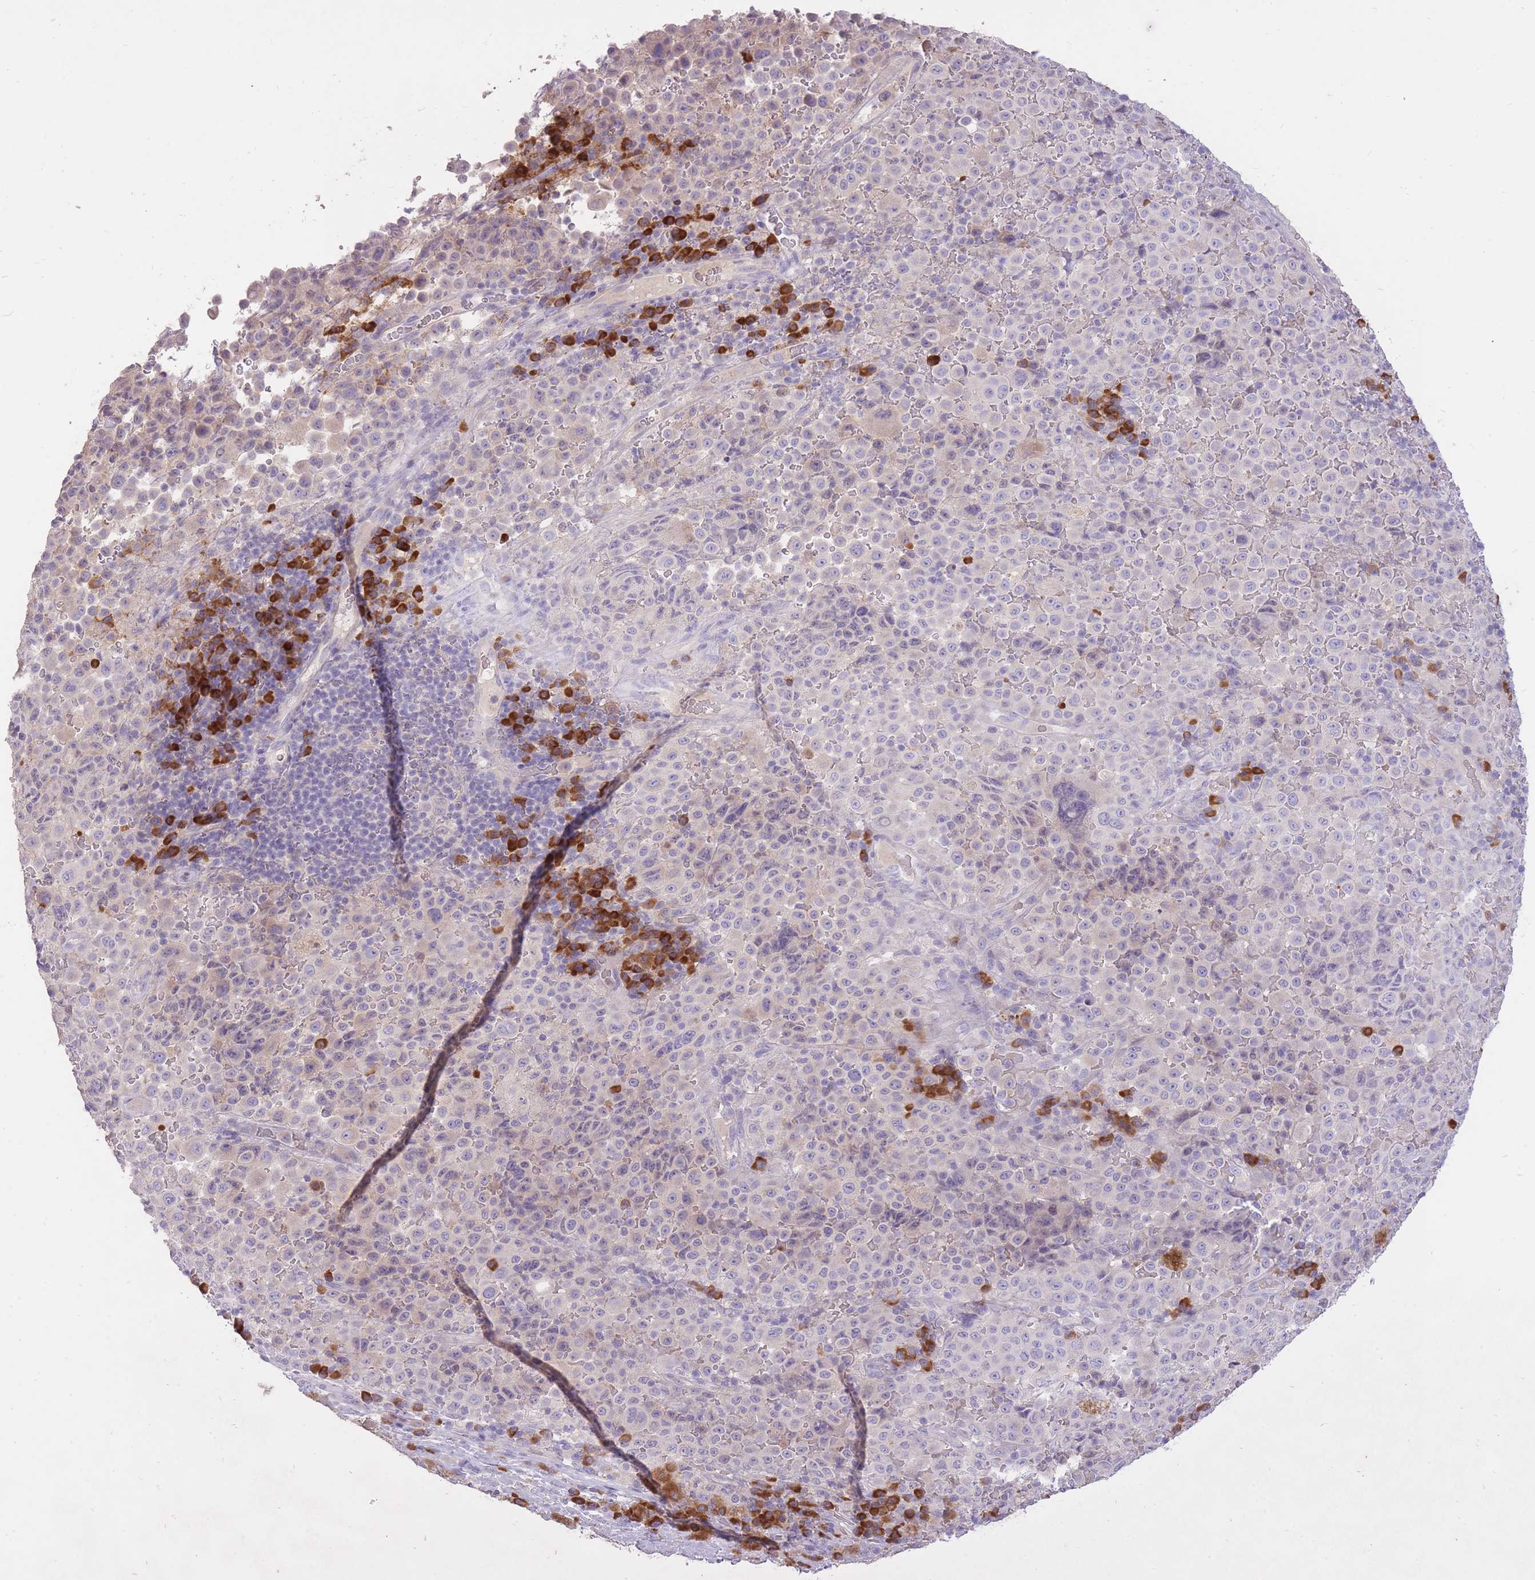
{"staining": {"intensity": "weak", "quantity": "<25%", "location": "cytoplasmic/membranous"}, "tissue": "melanoma", "cell_type": "Tumor cells", "image_type": "cancer", "snomed": [{"axis": "morphology", "description": "Malignant melanoma, Metastatic site"}, {"axis": "topography", "description": "Lymph node"}], "caption": "A micrograph of malignant melanoma (metastatic site) stained for a protein exhibits no brown staining in tumor cells.", "gene": "FRG2C", "patient": {"sex": "male", "age": 62}}